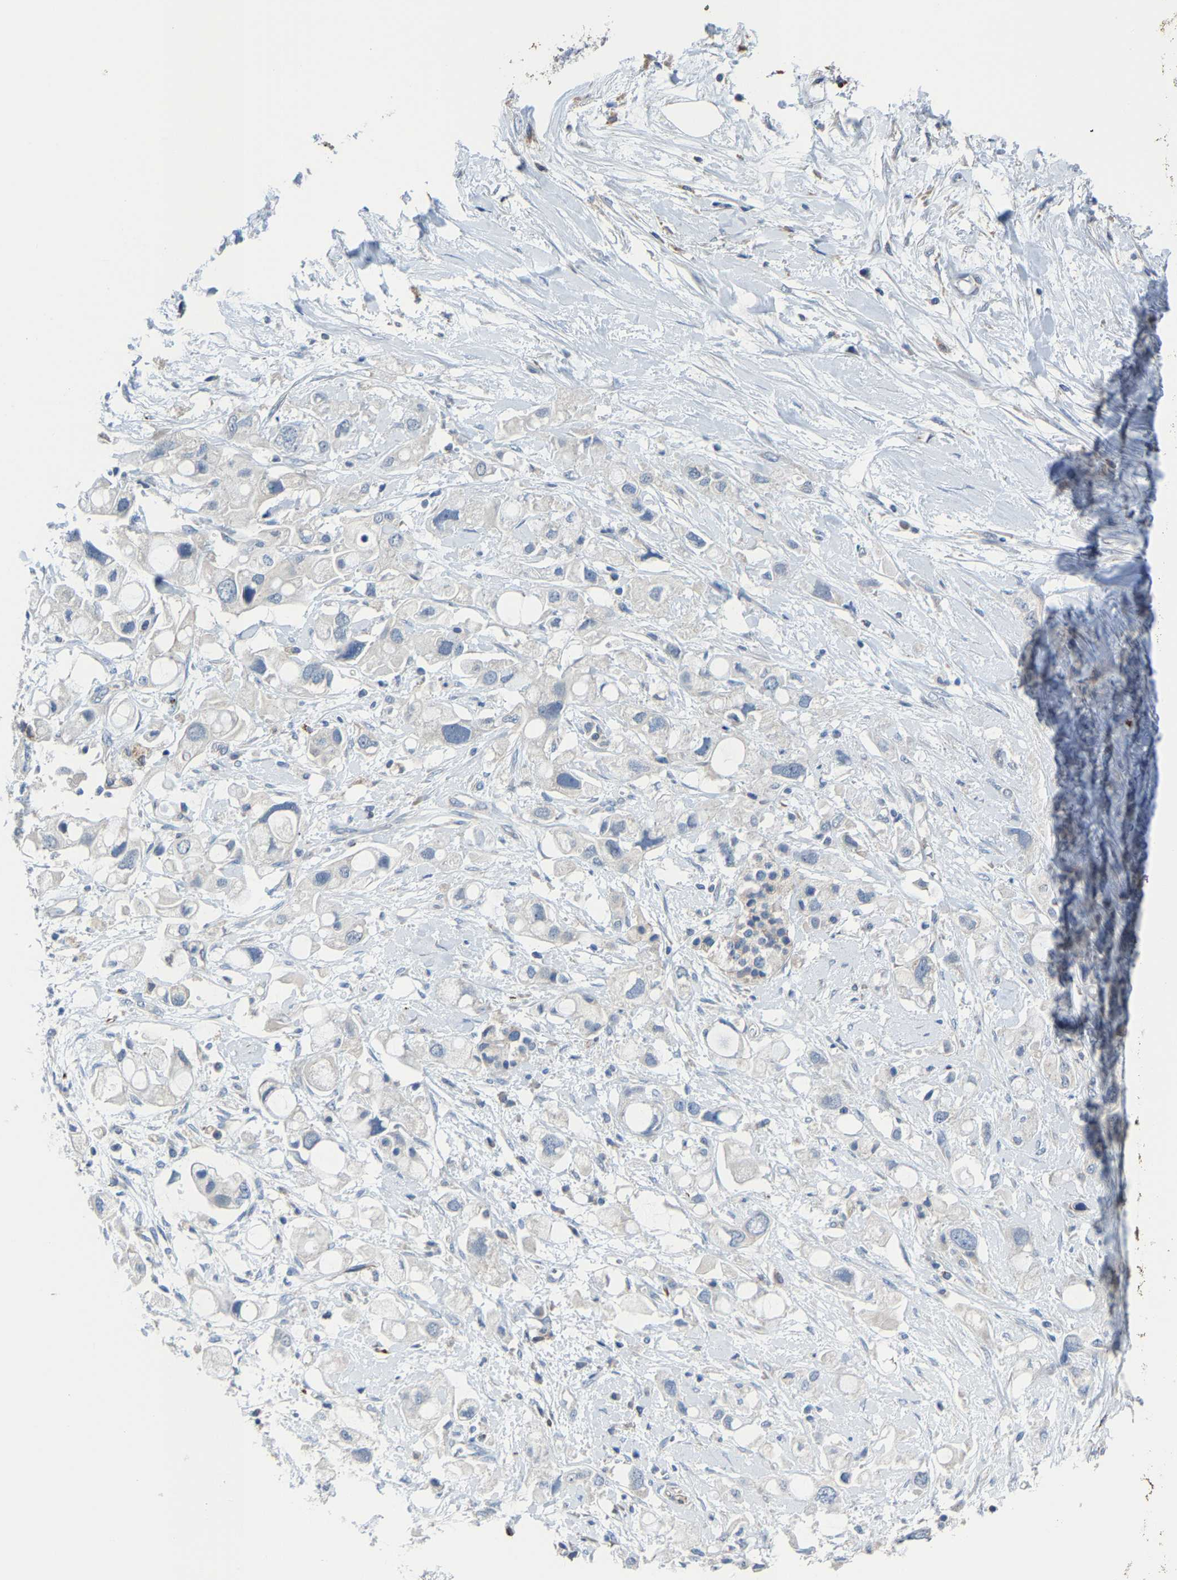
{"staining": {"intensity": "negative", "quantity": "none", "location": "none"}, "tissue": "pancreatic cancer", "cell_type": "Tumor cells", "image_type": "cancer", "snomed": [{"axis": "morphology", "description": "Adenocarcinoma, NOS"}, {"axis": "topography", "description": "Pancreas"}], "caption": "High magnification brightfield microscopy of adenocarcinoma (pancreatic) stained with DAB (brown) and counterstained with hematoxylin (blue): tumor cells show no significant staining.", "gene": "AGK", "patient": {"sex": "female", "age": 56}}